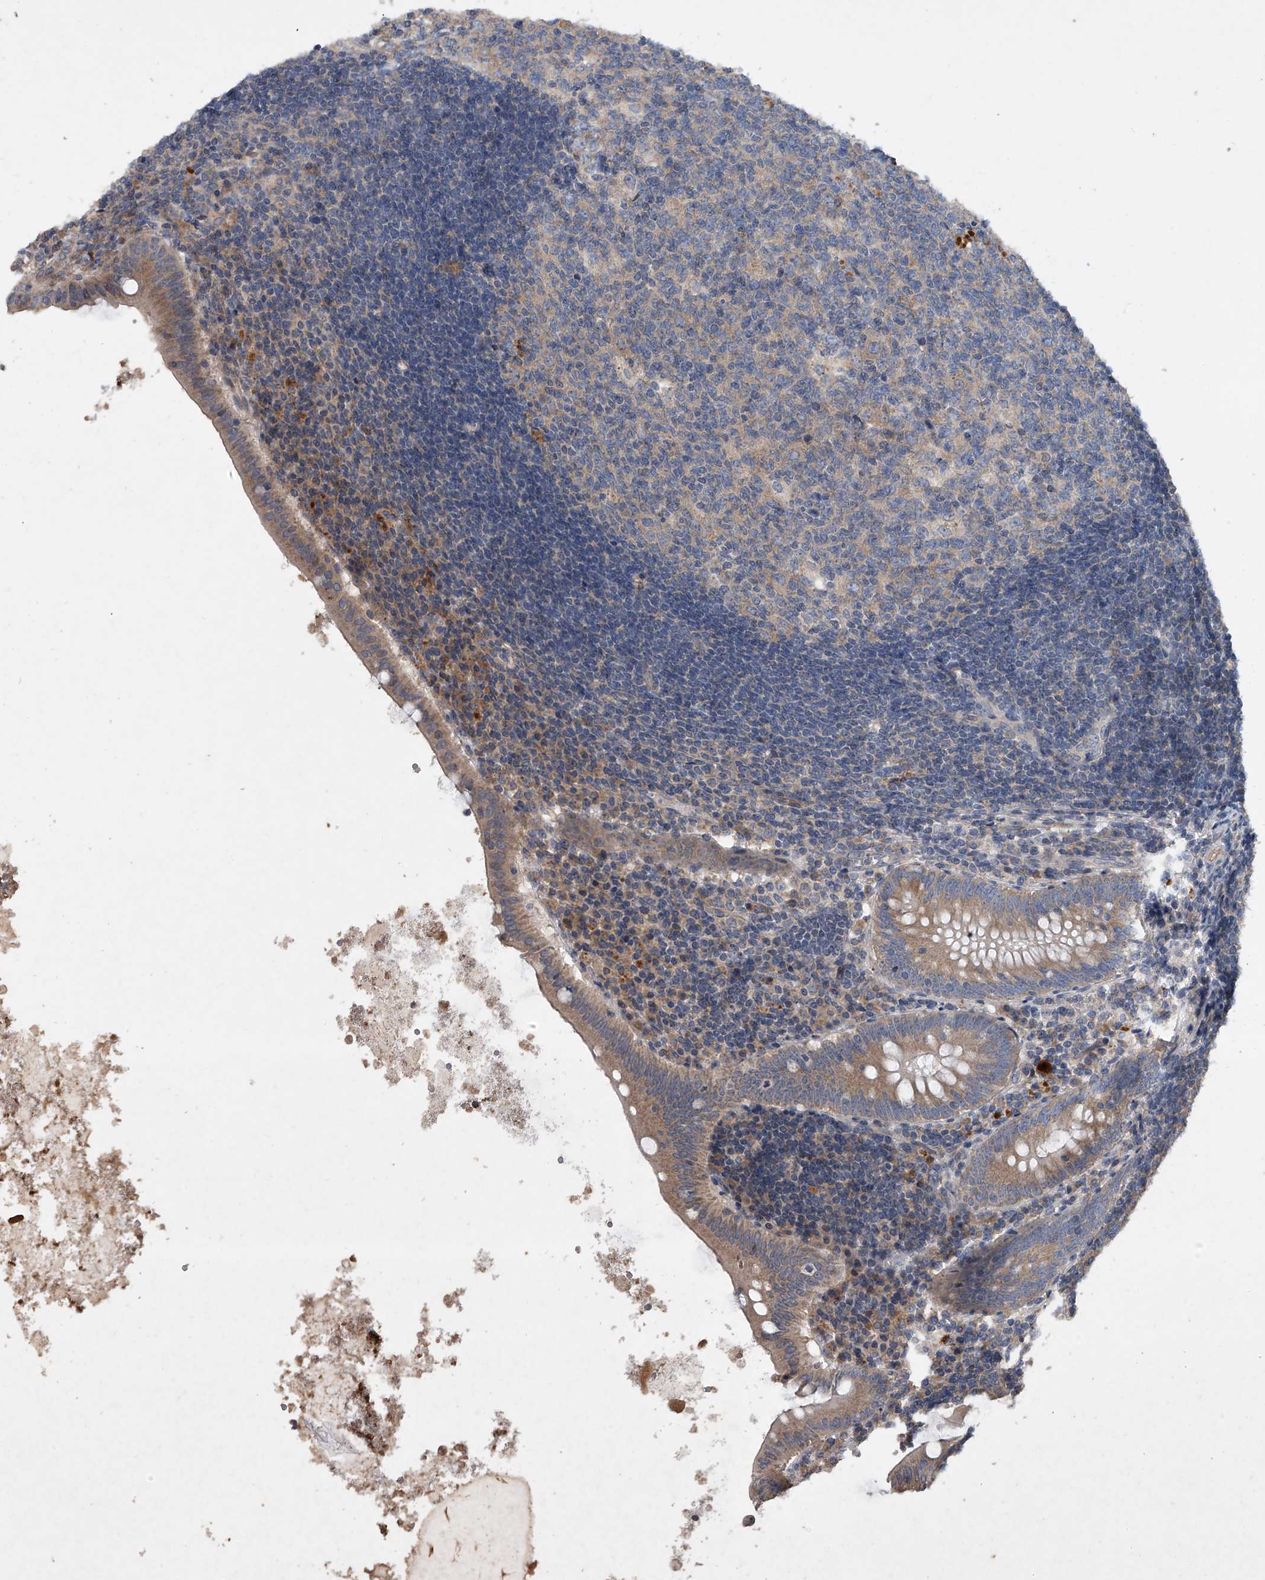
{"staining": {"intensity": "moderate", "quantity": ">75%", "location": "cytoplasmic/membranous"}, "tissue": "appendix", "cell_type": "Glandular cells", "image_type": "normal", "snomed": [{"axis": "morphology", "description": "Normal tissue, NOS"}, {"axis": "topography", "description": "Appendix"}], "caption": "Moderate cytoplasmic/membranous expression is appreciated in about >75% of glandular cells in normal appendix.", "gene": "DOCK9", "patient": {"sex": "female", "age": 54}}